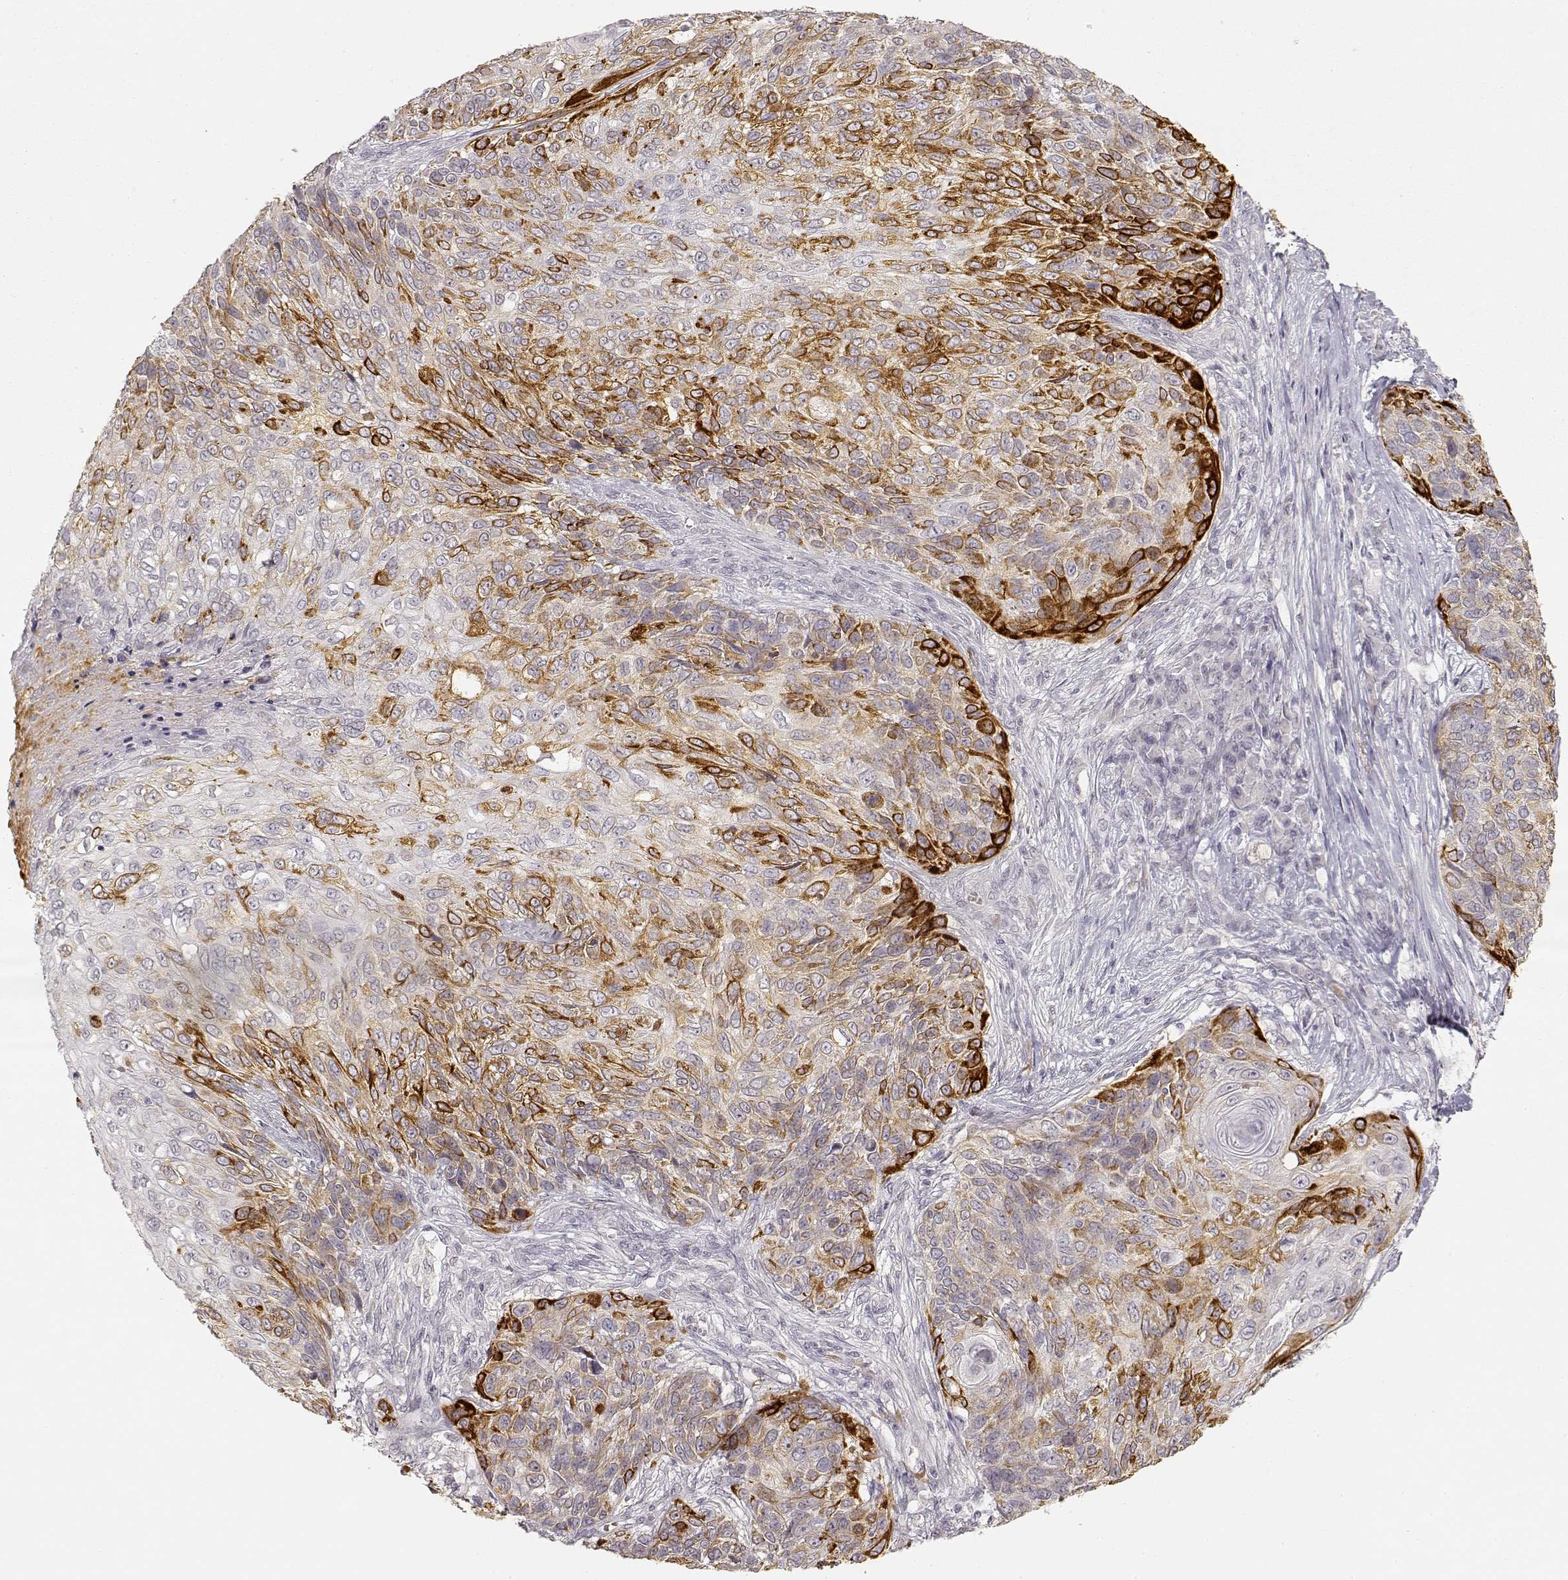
{"staining": {"intensity": "strong", "quantity": "<25%", "location": "cytoplasmic/membranous"}, "tissue": "skin cancer", "cell_type": "Tumor cells", "image_type": "cancer", "snomed": [{"axis": "morphology", "description": "Squamous cell carcinoma, NOS"}, {"axis": "topography", "description": "Skin"}], "caption": "Immunohistochemical staining of human skin cancer demonstrates strong cytoplasmic/membranous protein positivity in approximately <25% of tumor cells.", "gene": "LAMC2", "patient": {"sex": "male", "age": 92}}